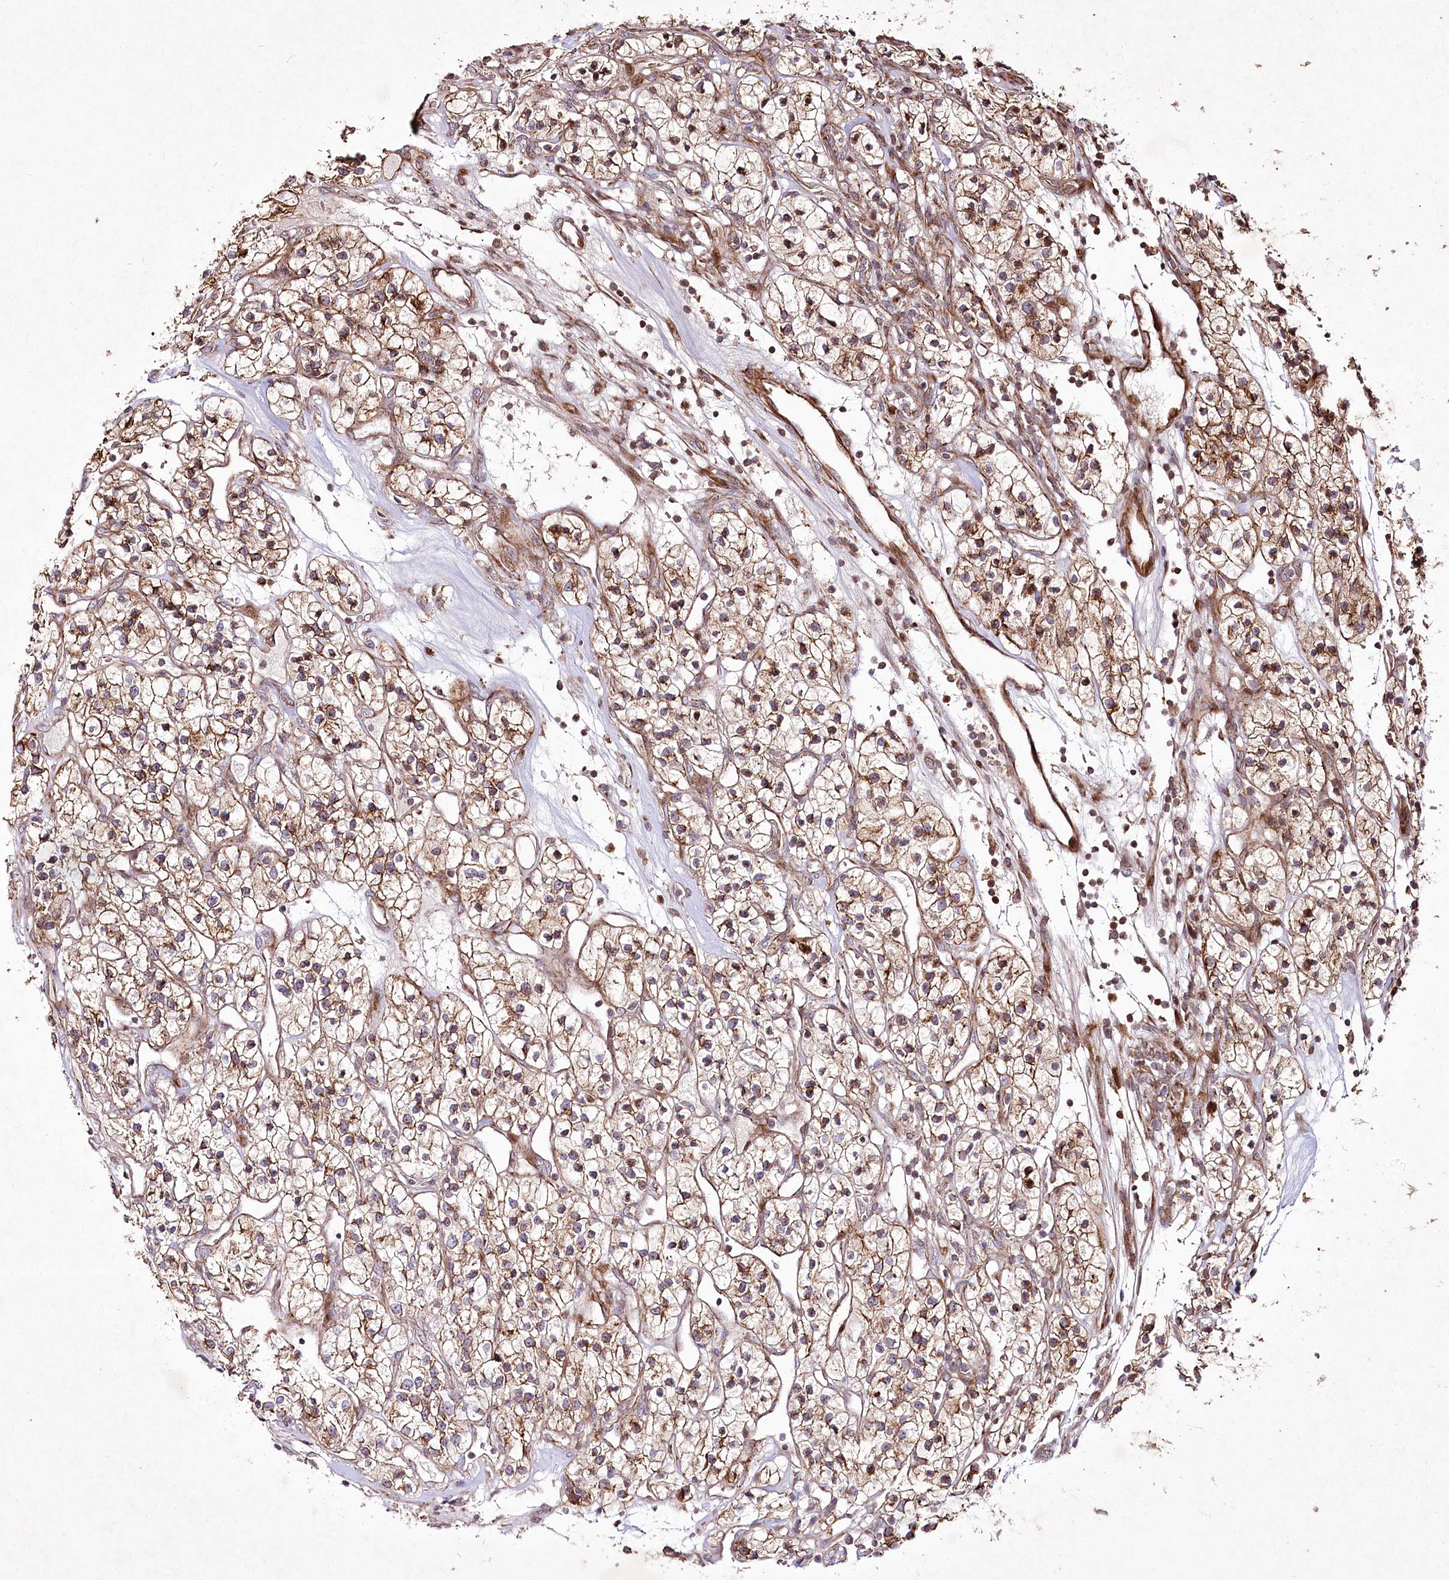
{"staining": {"intensity": "moderate", "quantity": ">75%", "location": "cytoplasmic/membranous"}, "tissue": "renal cancer", "cell_type": "Tumor cells", "image_type": "cancer", "snomed": [{"axis": "morphology", "description": "Adenocarcinoma, NOS"}, {"axis": "topography", "description": "Kidney"}], "caption": "IHC histopathology image of human renal adenocarcinoma stained for a protein (brown), which shows medium levels of moderate cytoplasmic/membranous staining in approximately >75% of tumor cells.", "gene": "PSTK", "patient": {"sex": "female", "age": 57}}